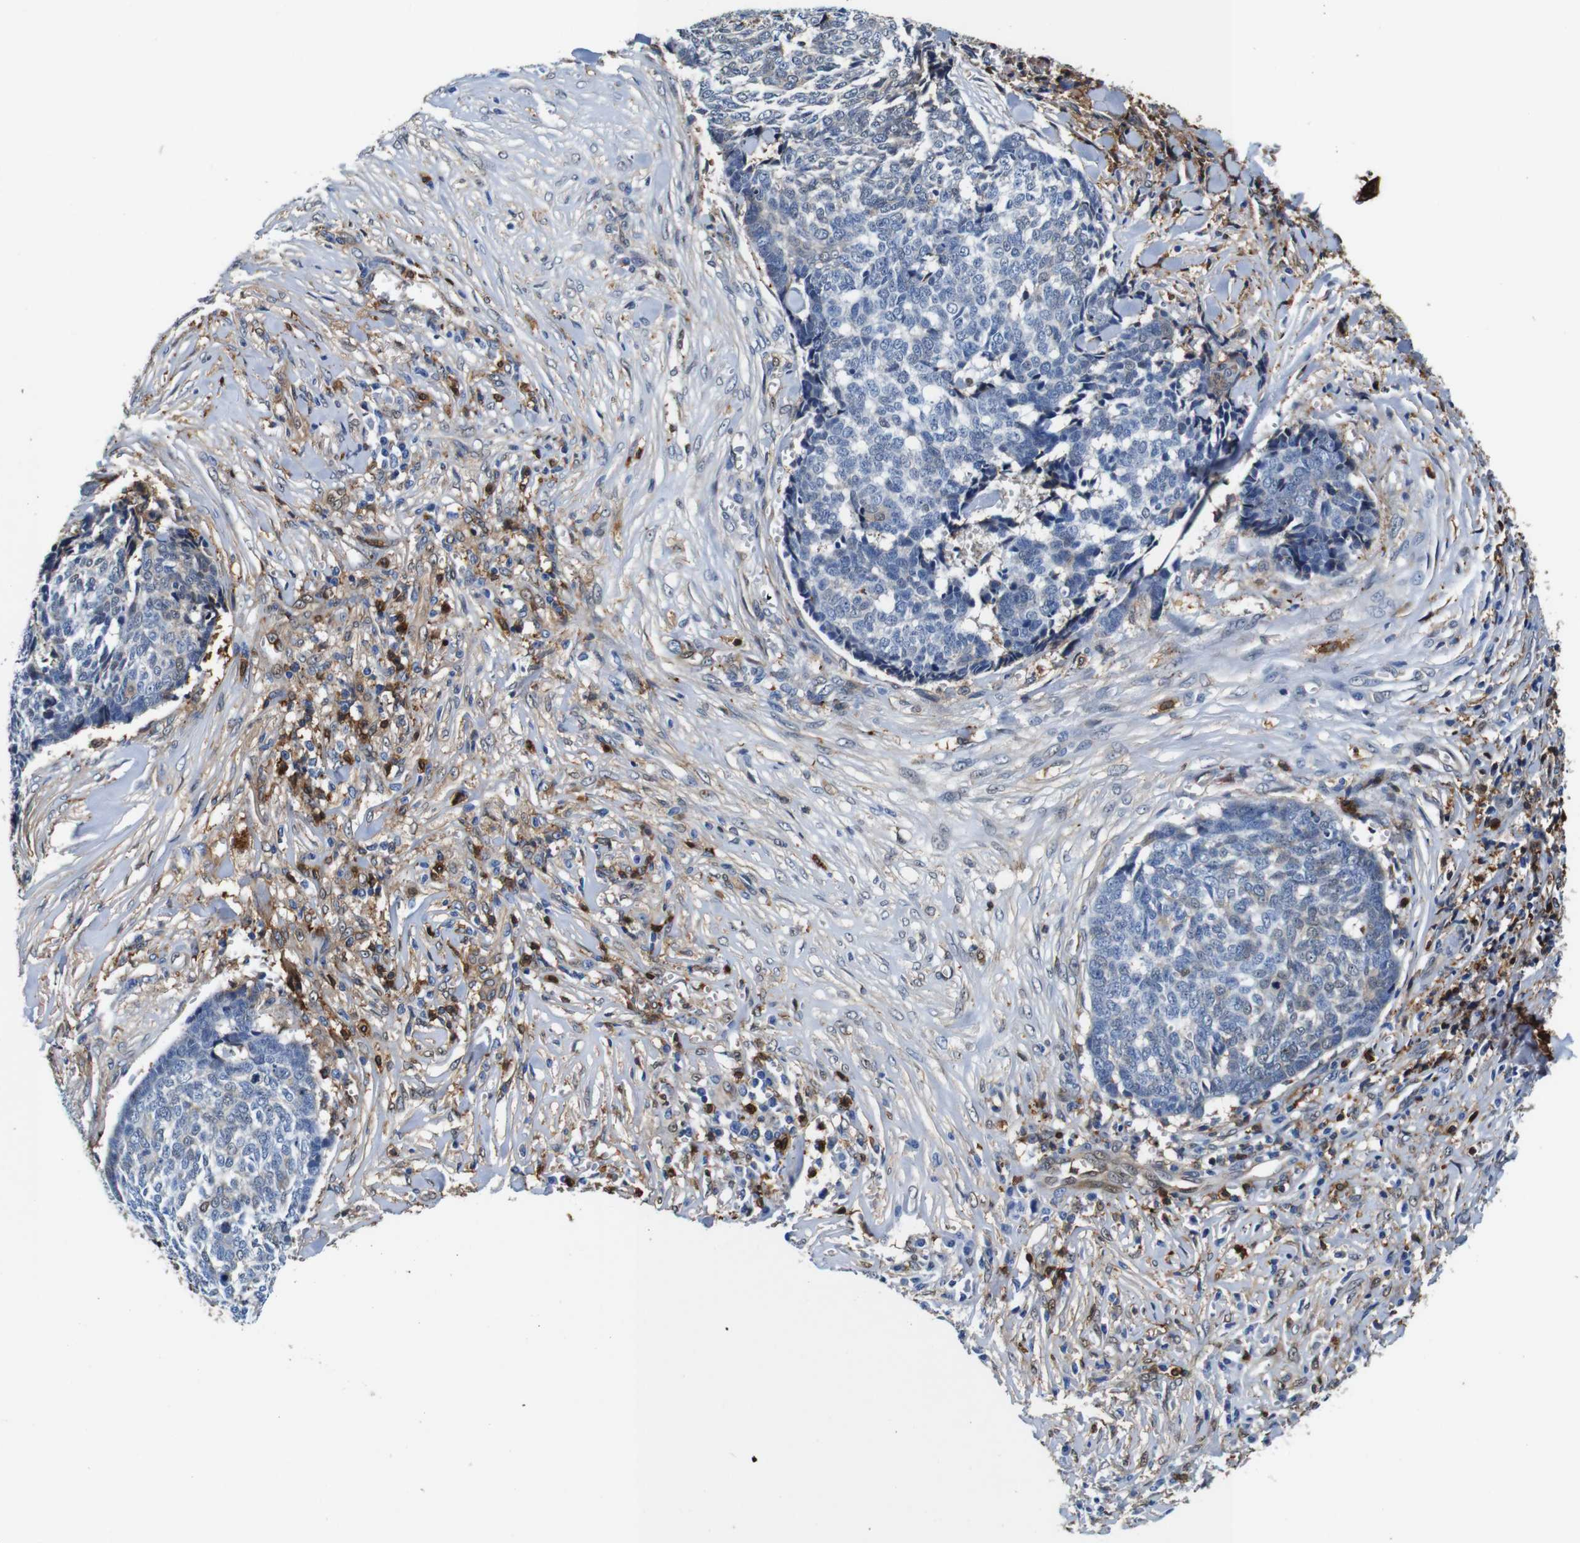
{"staining": {"intensity": "weak", "quantity": "<25%", "location": "cytoplasmic/membranous,nuclear"}, "tissue": "skin cancer", "cell_type": "Tumor cells", "image_type": "cancer", "snomed": [{"axis": "morphology", "description": "Basal cell carcinoma"}, {"axis": "topography", "description": "Skin"}], "caption": "Micrograph shows no protein staining in tumor cells of skin cancer (basal cell carcinoma) tissue. (DAB immunohistochemistry (IHC), high magnification).", "gene": "ANXA1", "patient": {"sex": "male", "age": 84}}